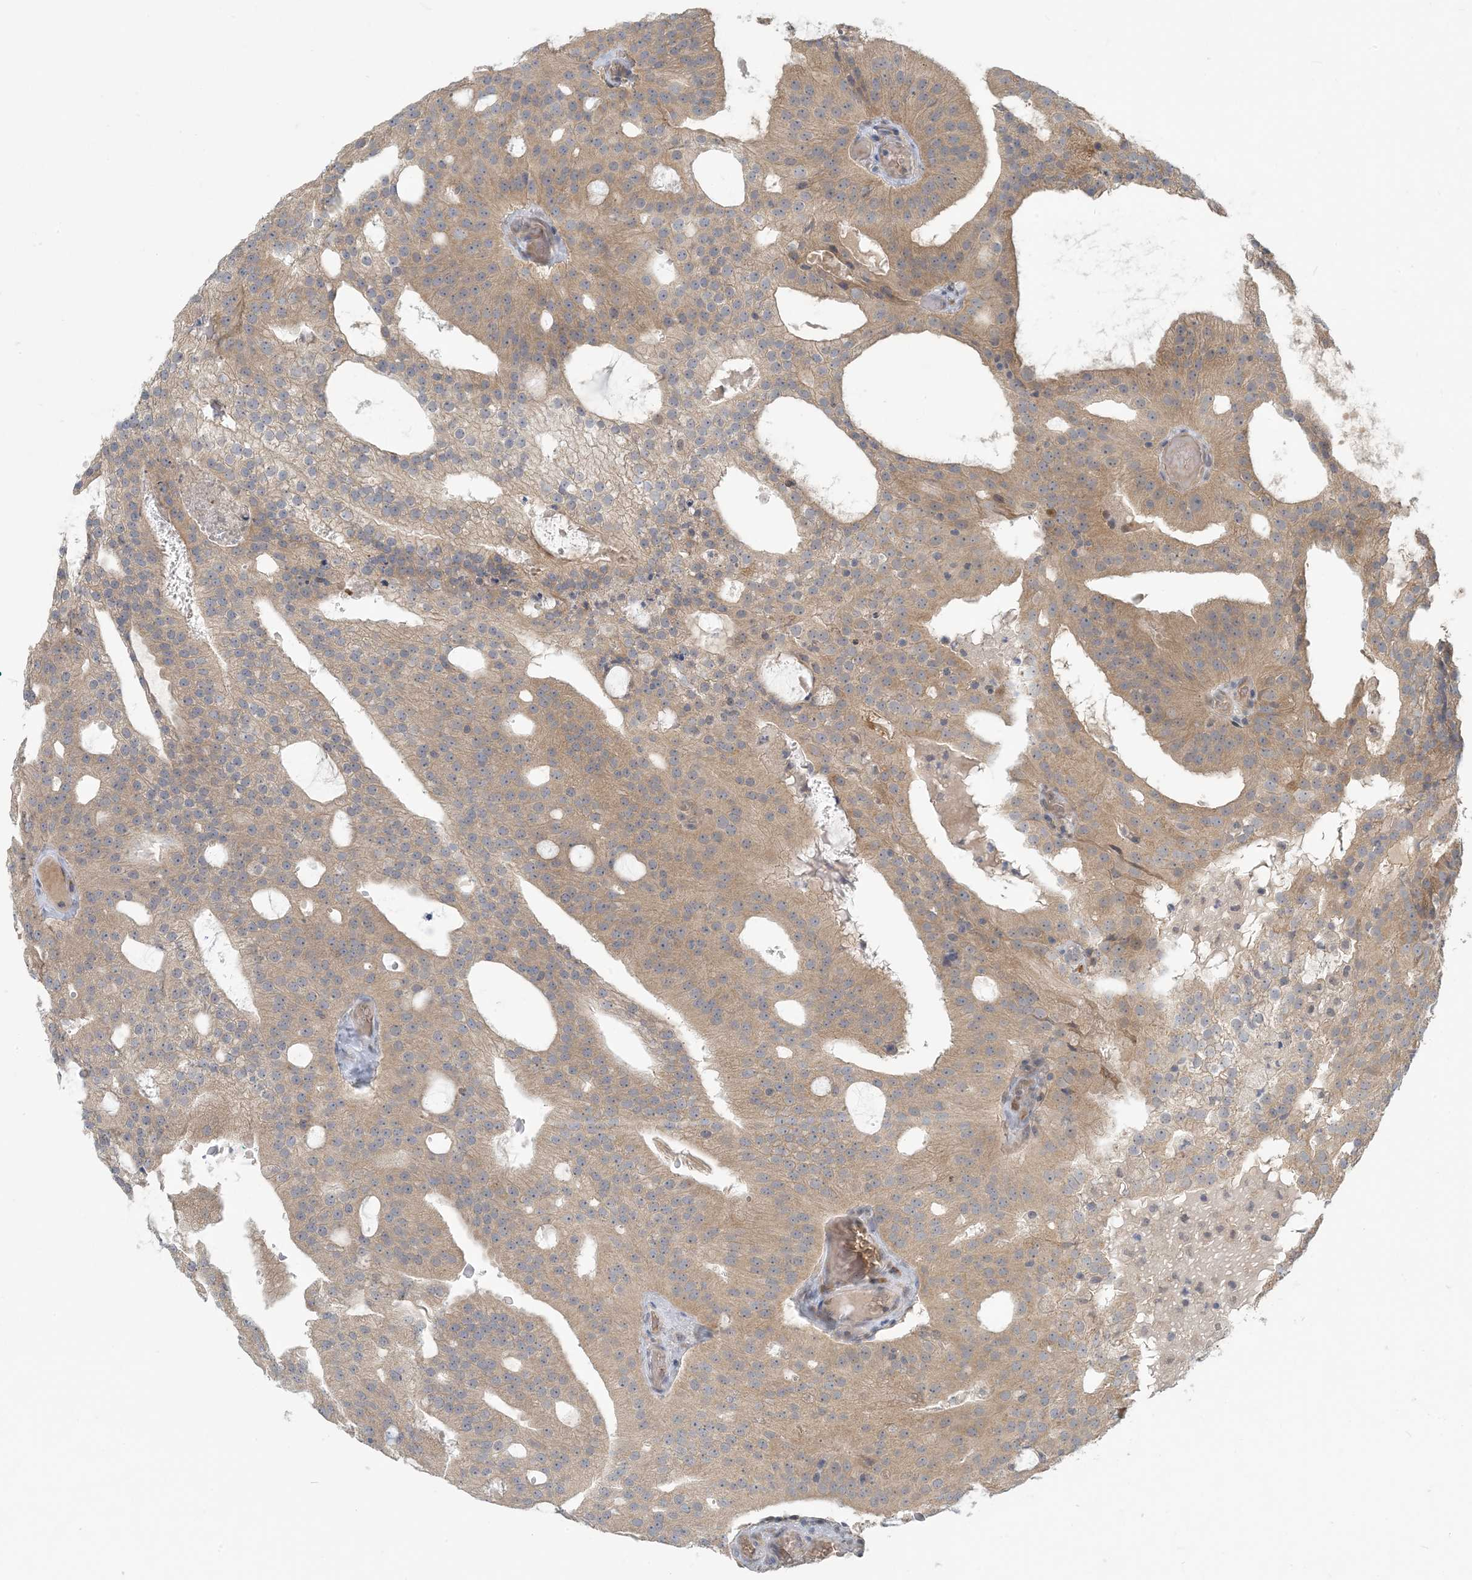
{"staining": {"intensity": "moderate", "quantity": ">75%", "location": "cytoplasmic/membranous"}, "tissue": "prostate cancer", "cell_type": "Tumor cells", "image_type": "cancer", "snomed": [{"axis": "morphology", "description": "Adenocarcinoma, Medium grade"}, {"axis": "topography", "description": "Prostate"}], "caption": "Prostate cancer (medium-grade adenocarcinoma) was stained to show a protein in brown. There is medium levels of moderate cytoplasmic/membranous positivity in approximately >75% of tumor cells.", "gene": "PUSL1", "patient": {"sex": "male", "age": 88}}